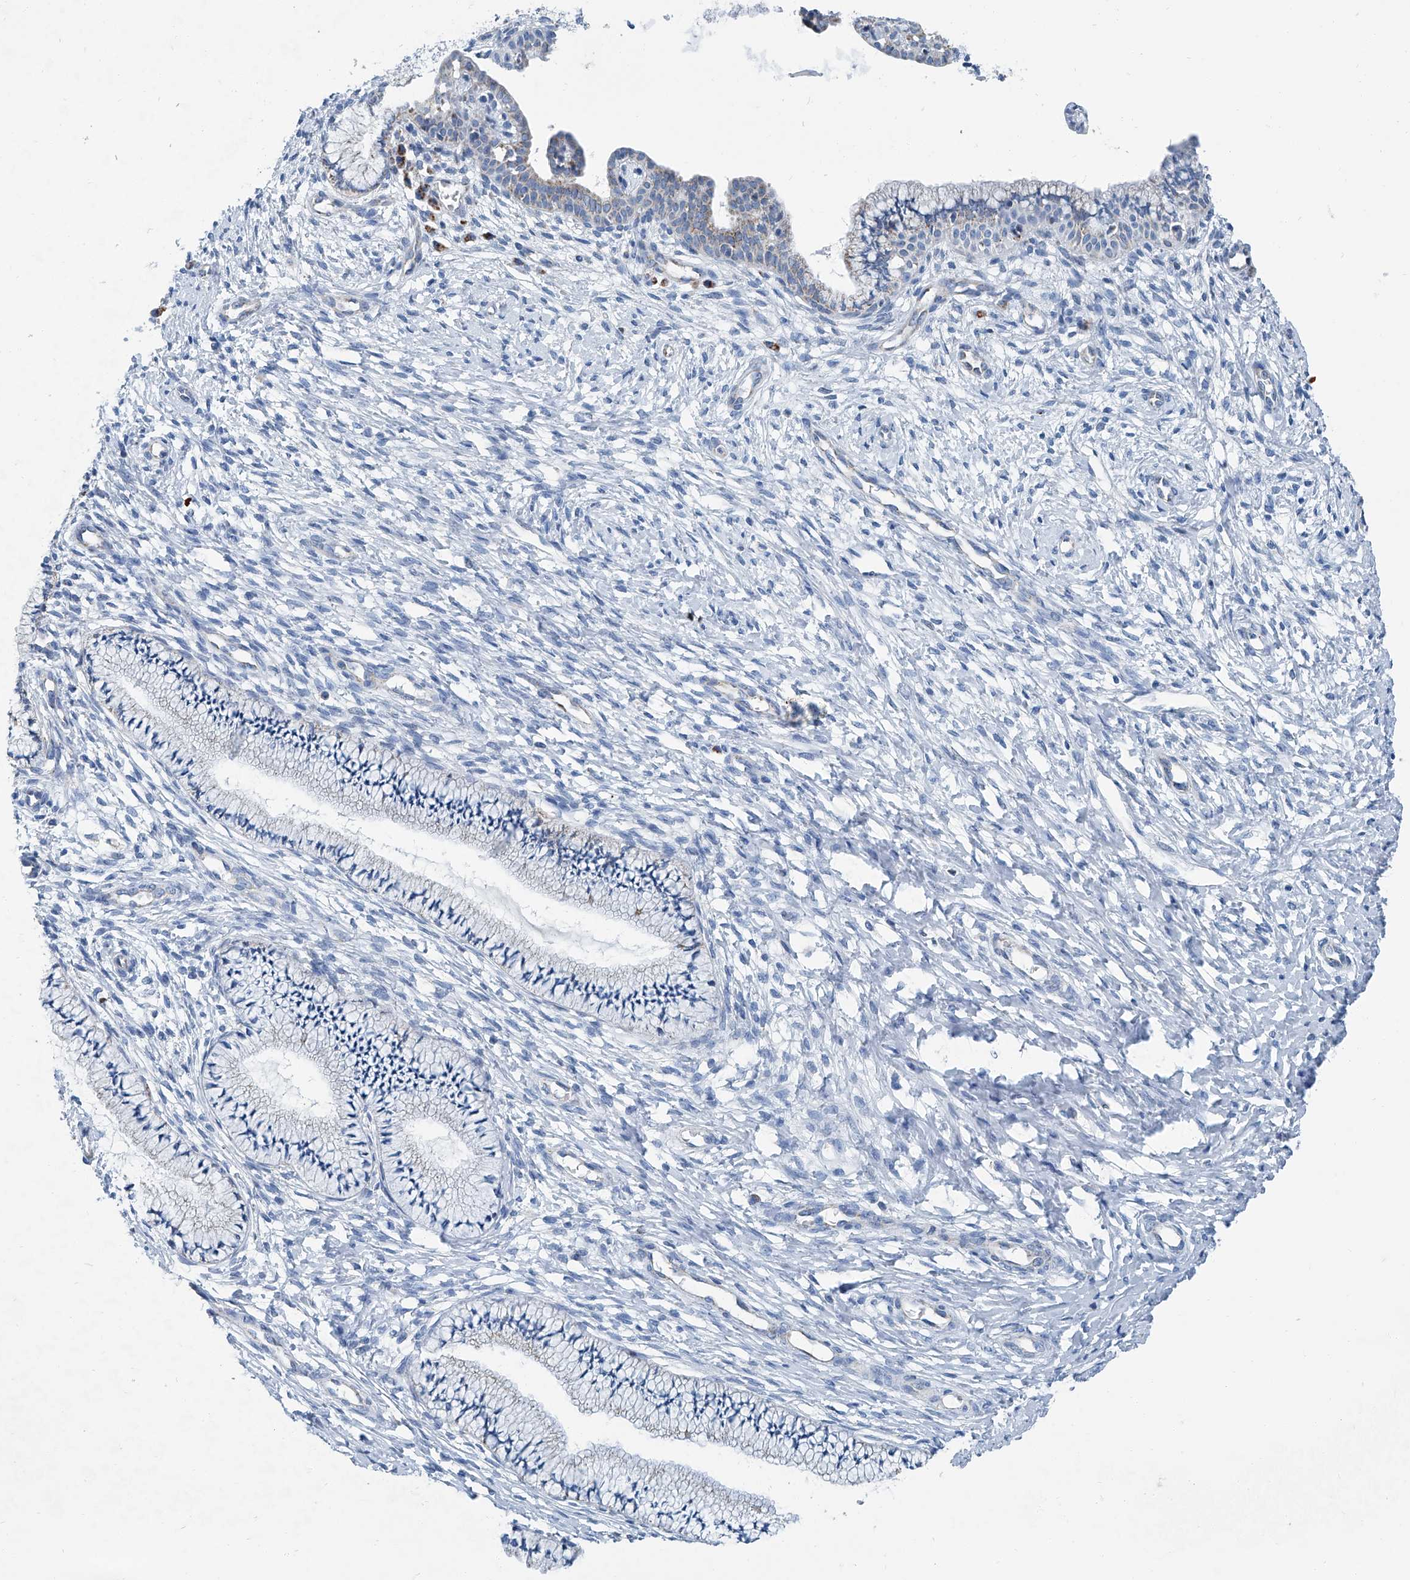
{"staining": {"intensity": "negative", "quantity": "none", "location": "none"}, "tissue": "cervix", "cell_type": "Glandular cells", "image_type": "normal", "snomed": [{"axis": "morphology", "description": "Normal tissue, NOS"}, {"axis": "topography", "description": "Cervix"}], "caption": "Glandular cells are negative for protein expression in benign human cervix. Nuclei are stained in blue.", "gene": "MT", "patient": {"sex": "female", "age": 36}}